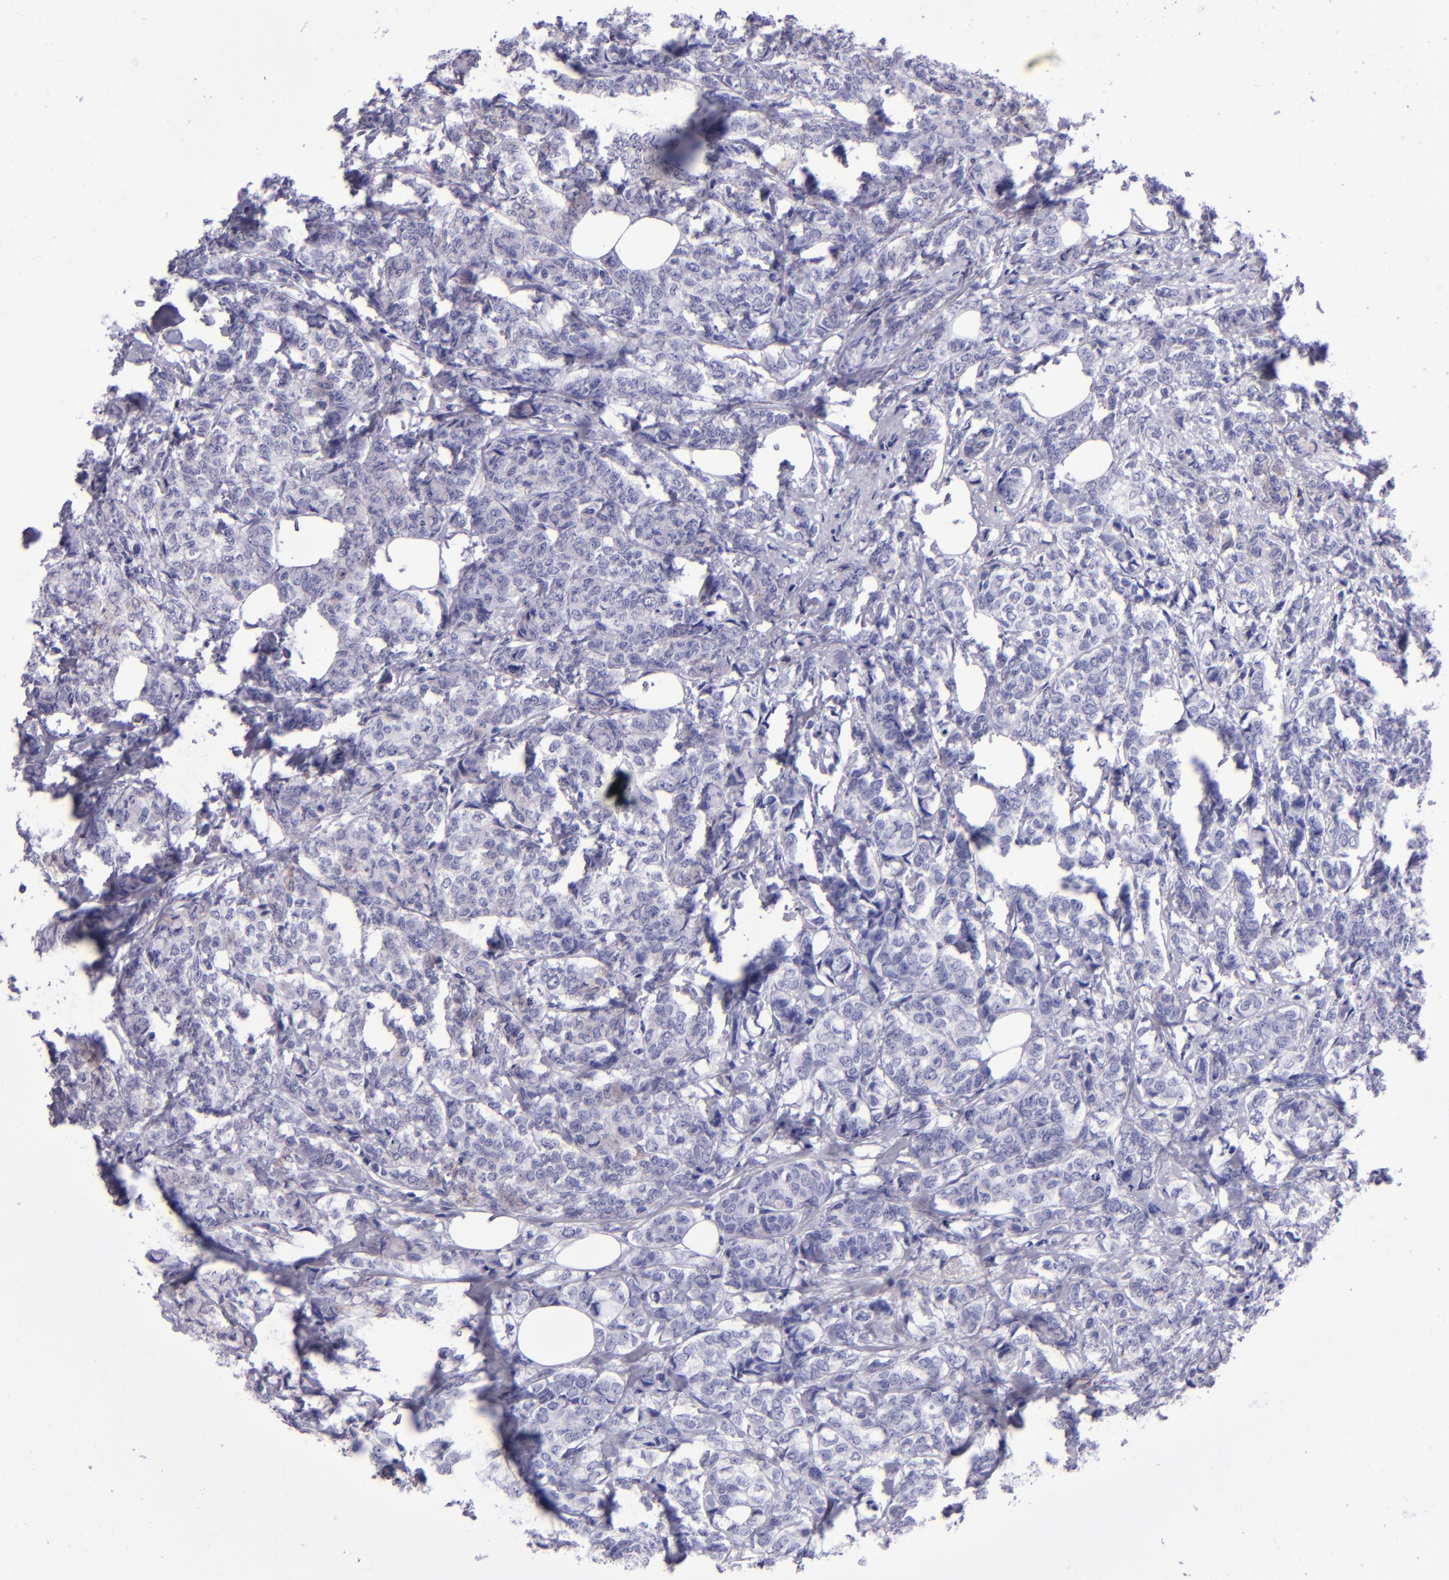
{"staining": {"intensity": "weak", "quantity": "<25%", "location": "cytoplasmic/membranous"}, "tissue": "breast cancer", "cell_type": "Tumor cells", "image_type": "cancer", "snomed": [{"axis": "morphology", "description": "Lobular carcinoma"}, {"axis": "topography", "description": "Breast"}], "caption": "An immunohistochemistry (IHC) micrograph of lobular carcinoma (breast) is shown. There is no staining in tumor cells of lobular carcinoma (breast).", "gene": "TYRP1", "patient": {"sex": "female", "age": 60}}